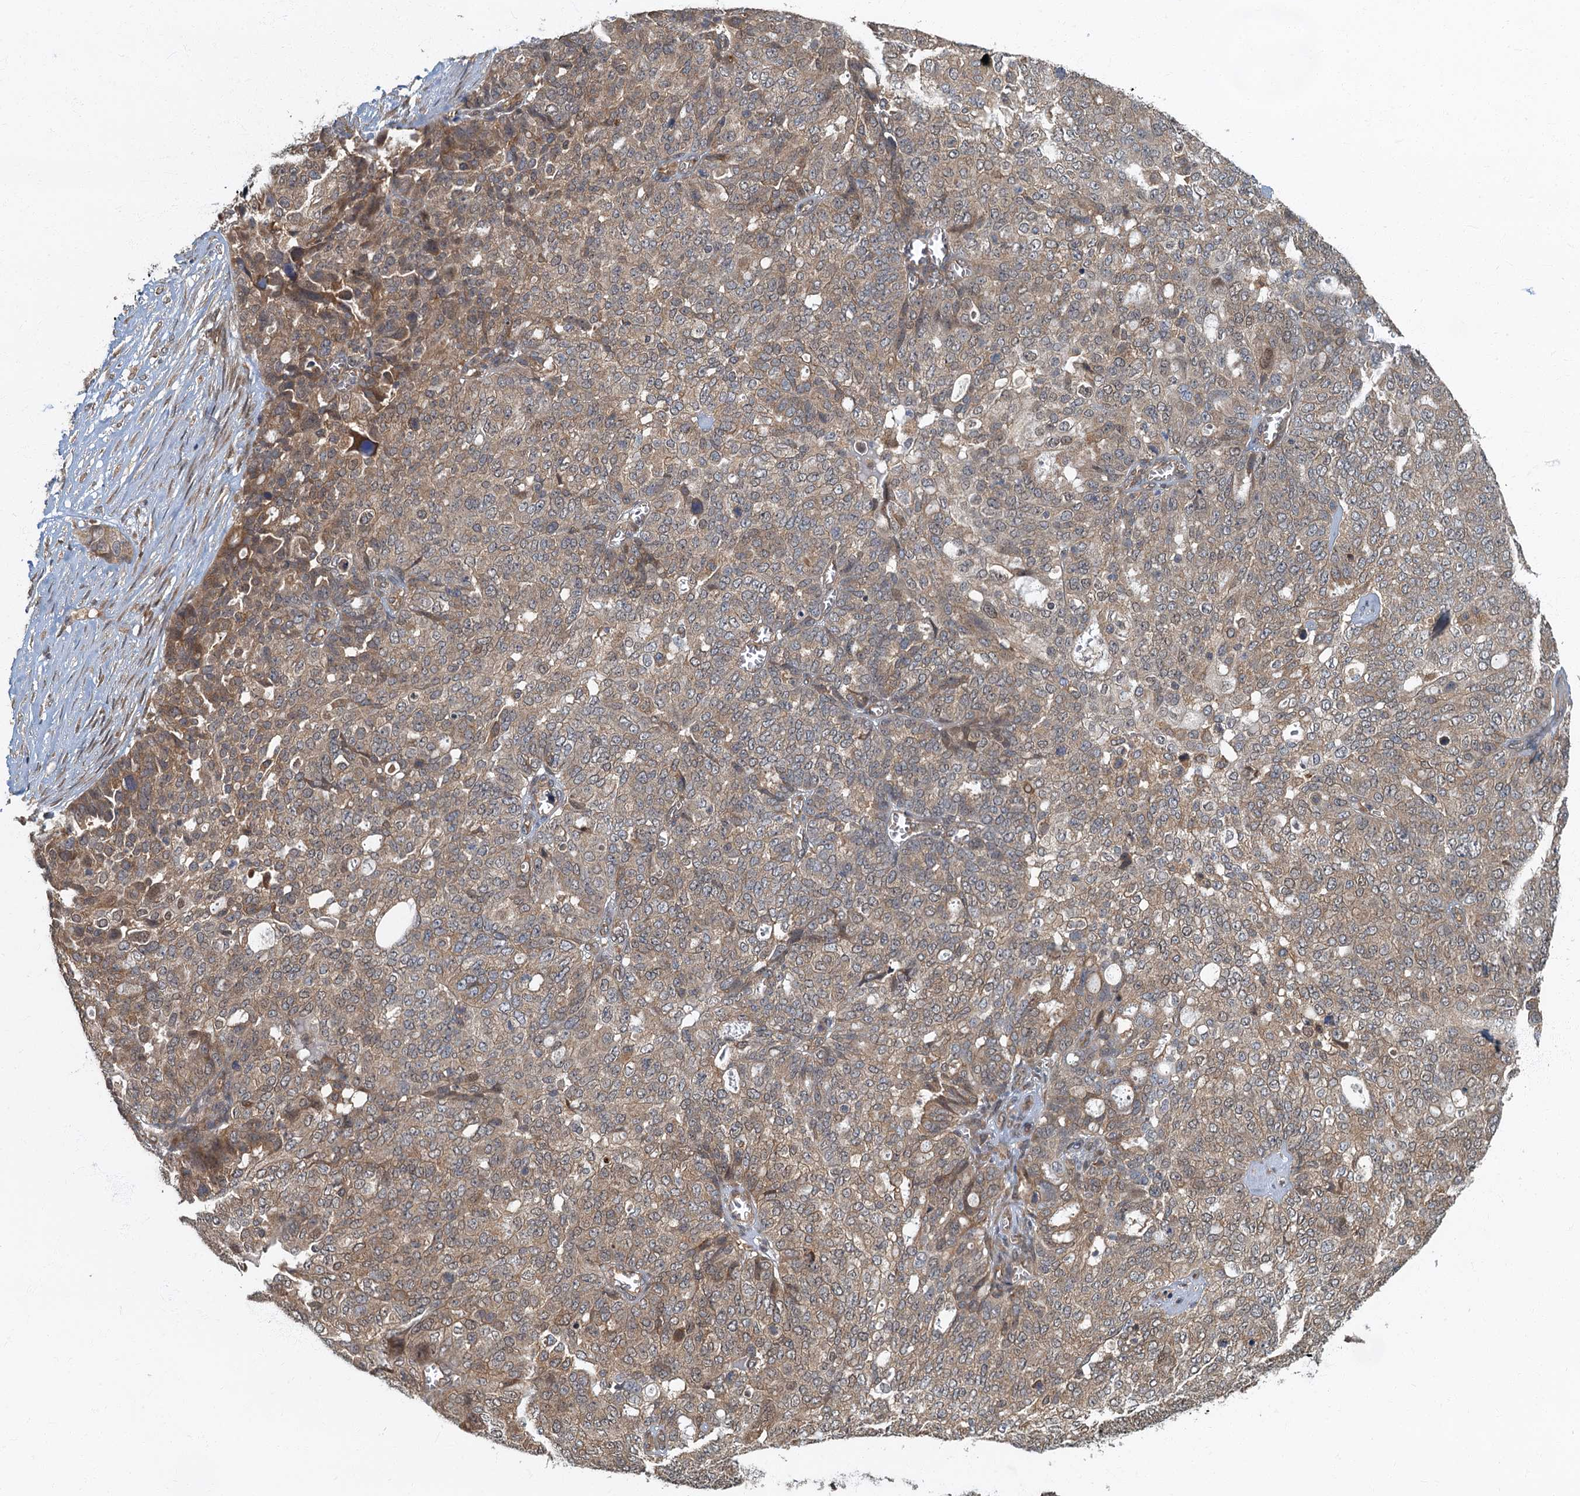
{"staining": {"intensity": "weak", "quantity": ">75%", "location": "cytoplasmic/membranous"}, "tissue": "ovarian cancer", "cell_type": "Tumor cells", "image_type": "cancer", "snomed": [{"axis": "morphology", "description": "Cystadenocarcinoma, serous, NOS"}, {"axis": "topography", "description": "Soft tissue"}, {"axis": "topography", "description": "Ovary"}], "caption": "Ovarian cancer (serous cystadenocarcinoma) tissue demonstrates weak cytoplasmic/membranous positivity in about >75% of tumor cells", "gene": "TBCK", "patient": {"sex": "female", "age": 57}}